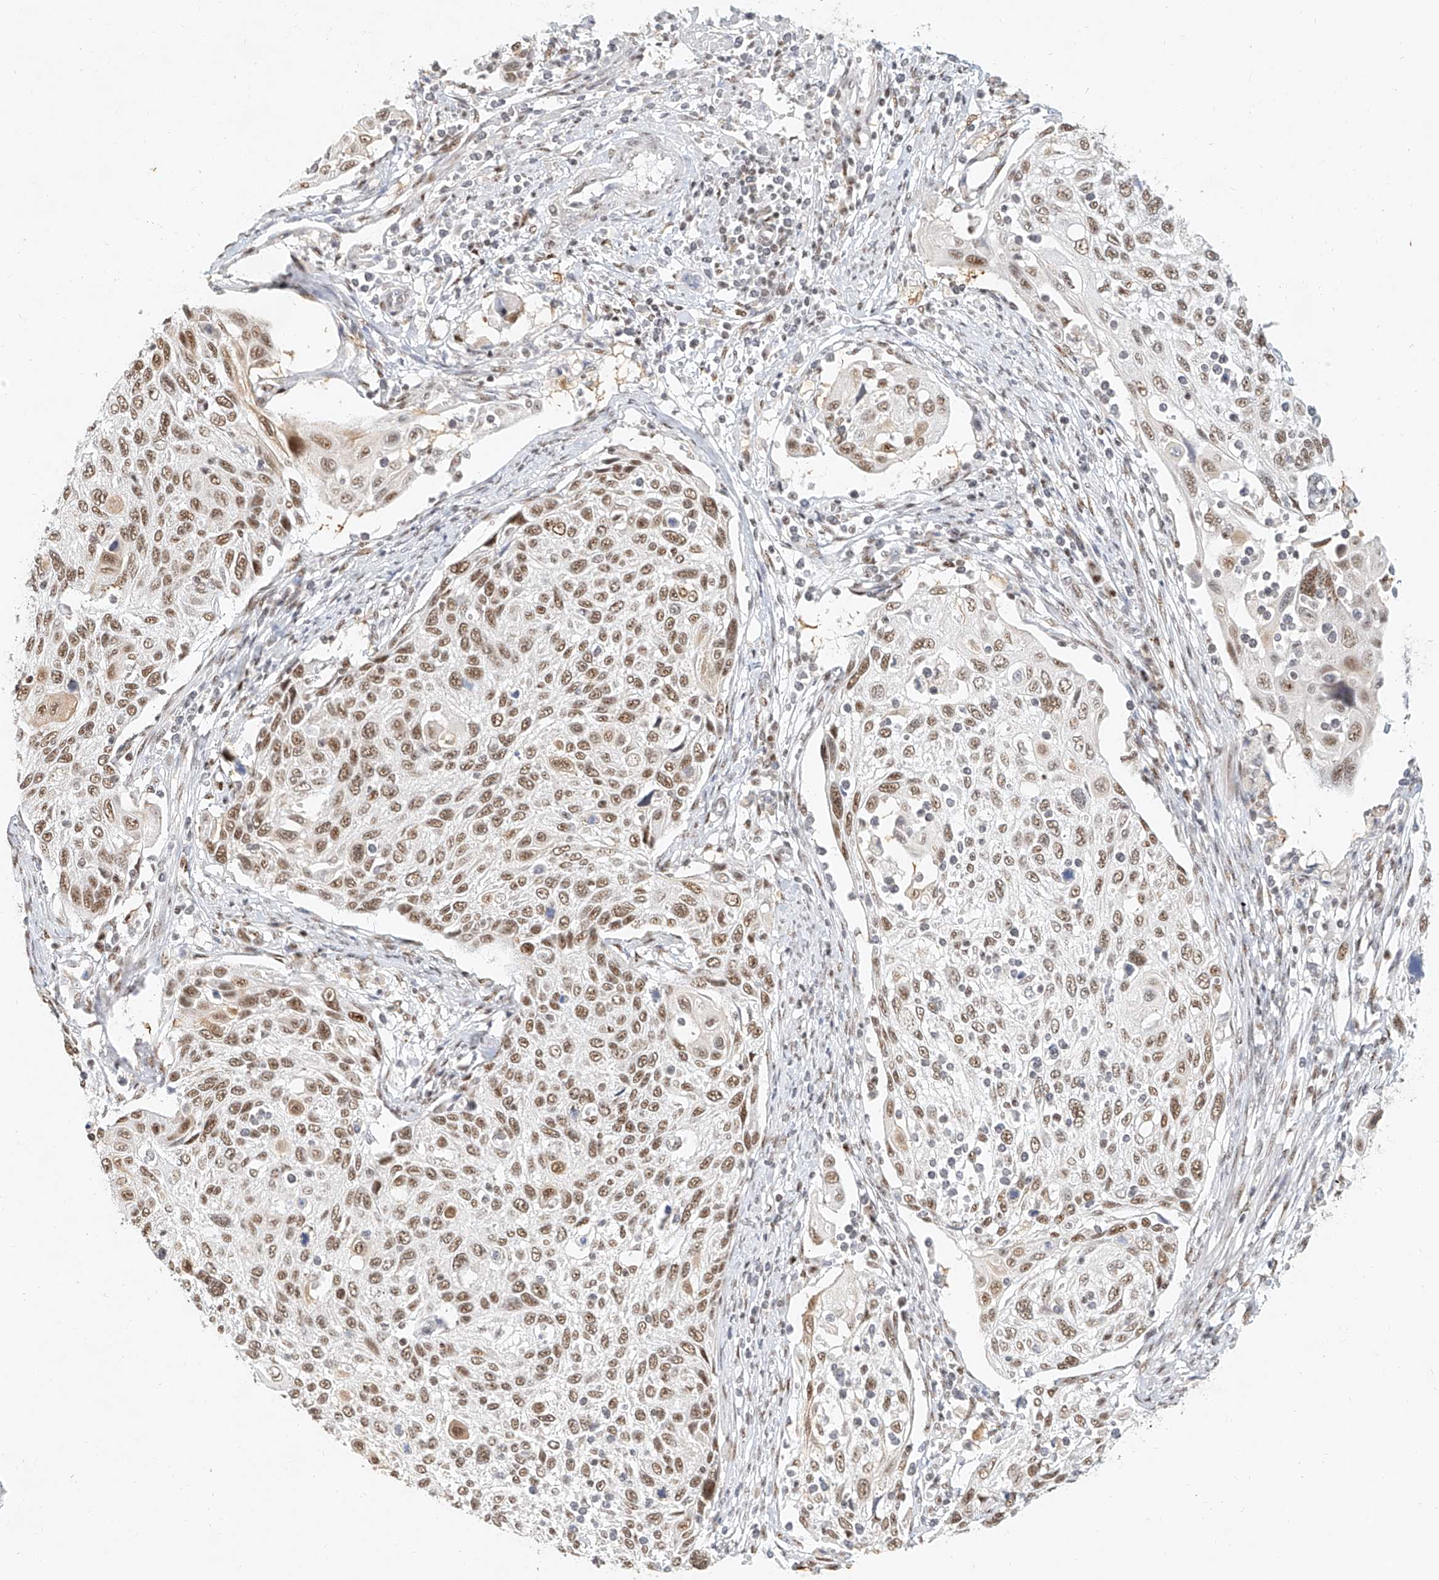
{"staining": {"intensity": "moderate", "quantity": ">75%", "location": "nuclear"}, "tissue": "cervical cancer", "cell_type": "Tumor cells", "image_type": "cancer", "snomed": [{"axis": "morphology", "description": "Squamous cell carcinoma, NOS"}, {"axis": "topography", "description": "Cervix"}], "caption": "Immunohistochemical staining of cervical squamous cell carcinoma shows medium levels of moderate nuclear staining in approximately >75% of tumor cells. The staining is performed using DAB brown chromogen to label protein expression. The nuclei are counter-stained blue using hematoxylin.", "gene": "CXorf58", "patient": {"sex": "female", "age": 70}}